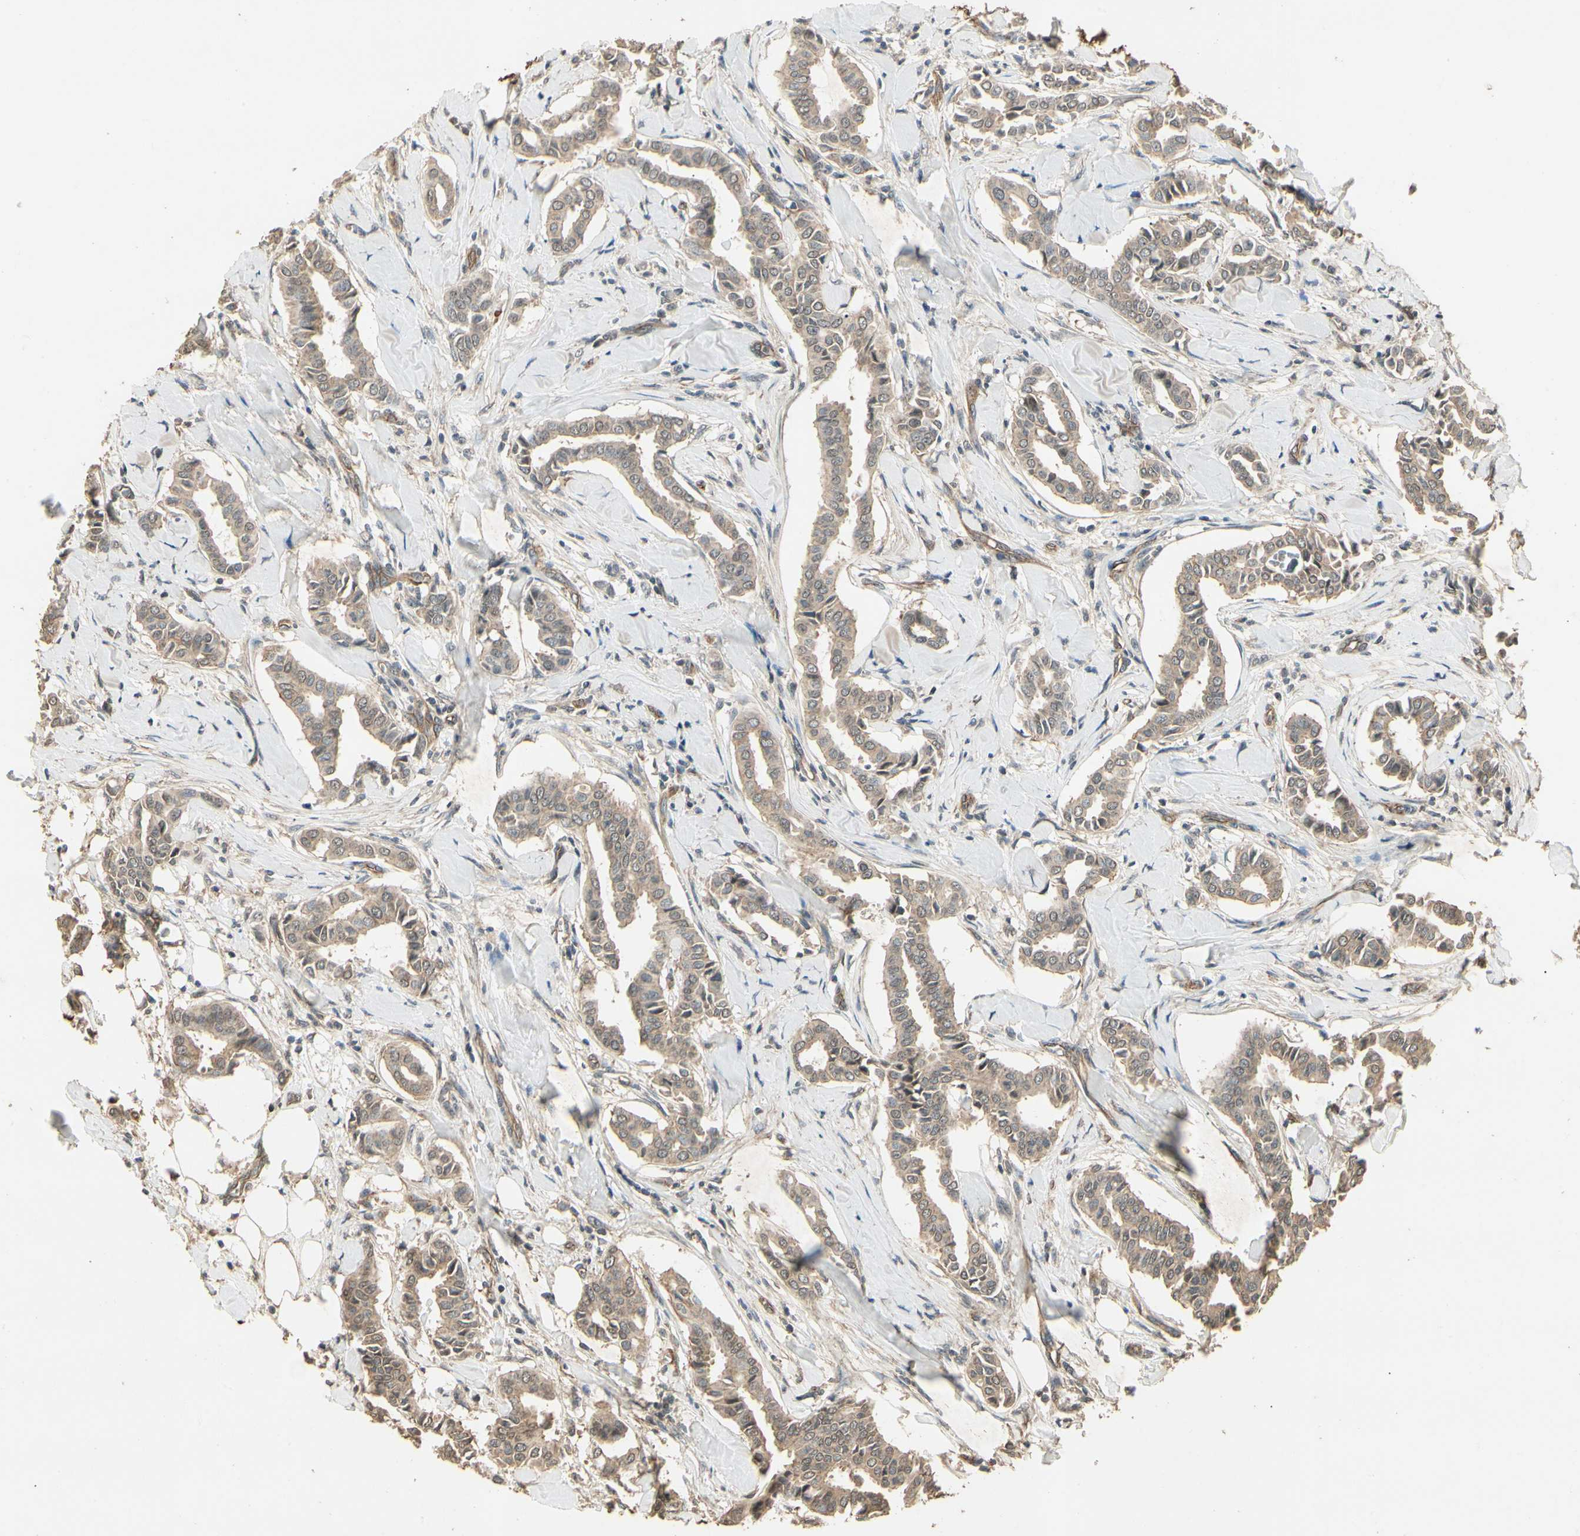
{"staining": {"intensity": "weak", "quantity": ">75%", "location": "cytoplasmic/membranous"}, "tissue": "head and neck cancer", "cell_type": "Tumor cells", "image_type": "cancer", "snomed": [{"axis": "morphology", "description": "Adenocarcinoma, NOS"}, {"axis": "topography", "description": "Salivary gland"}, {"axis": "topography", "description": "Head-Neck"}], "caption": "This is an image of immunohistochemistry (IHC) staining of head and neck adenocarcinoma, which shows weak expression in the cytoplasmic/membranous of tumor cells.", "gene": "RNF180", "patient": {"sex": "female", "age": 59}}